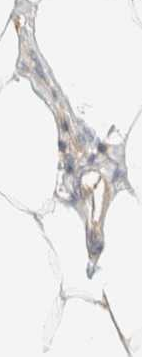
{"staining": {"intensity": "negative", "quantity": "none", "location": "none"}, "tissue": "adipose tissue", "cell_type": "Adipocytes", "image_type": "normal", "snomed": [{"axis": "morphology", "description": "Normal tissue, NOS"}, {"axis": "morphology", "description": "Adenocarcinoma, NOS"}, {"axis": "topography", "description": "Colon"}, {"axis": "topography", "description": "Peripheral nerve tissue"}], "caption": "An immunohistochemistry (IHC) photomicrograph of normal adipose tissue is shown. There is no staining in adipocytes of adipose tissue.", "gene": "TIMD4", "patient": {"sex": "male", "age": 14}}